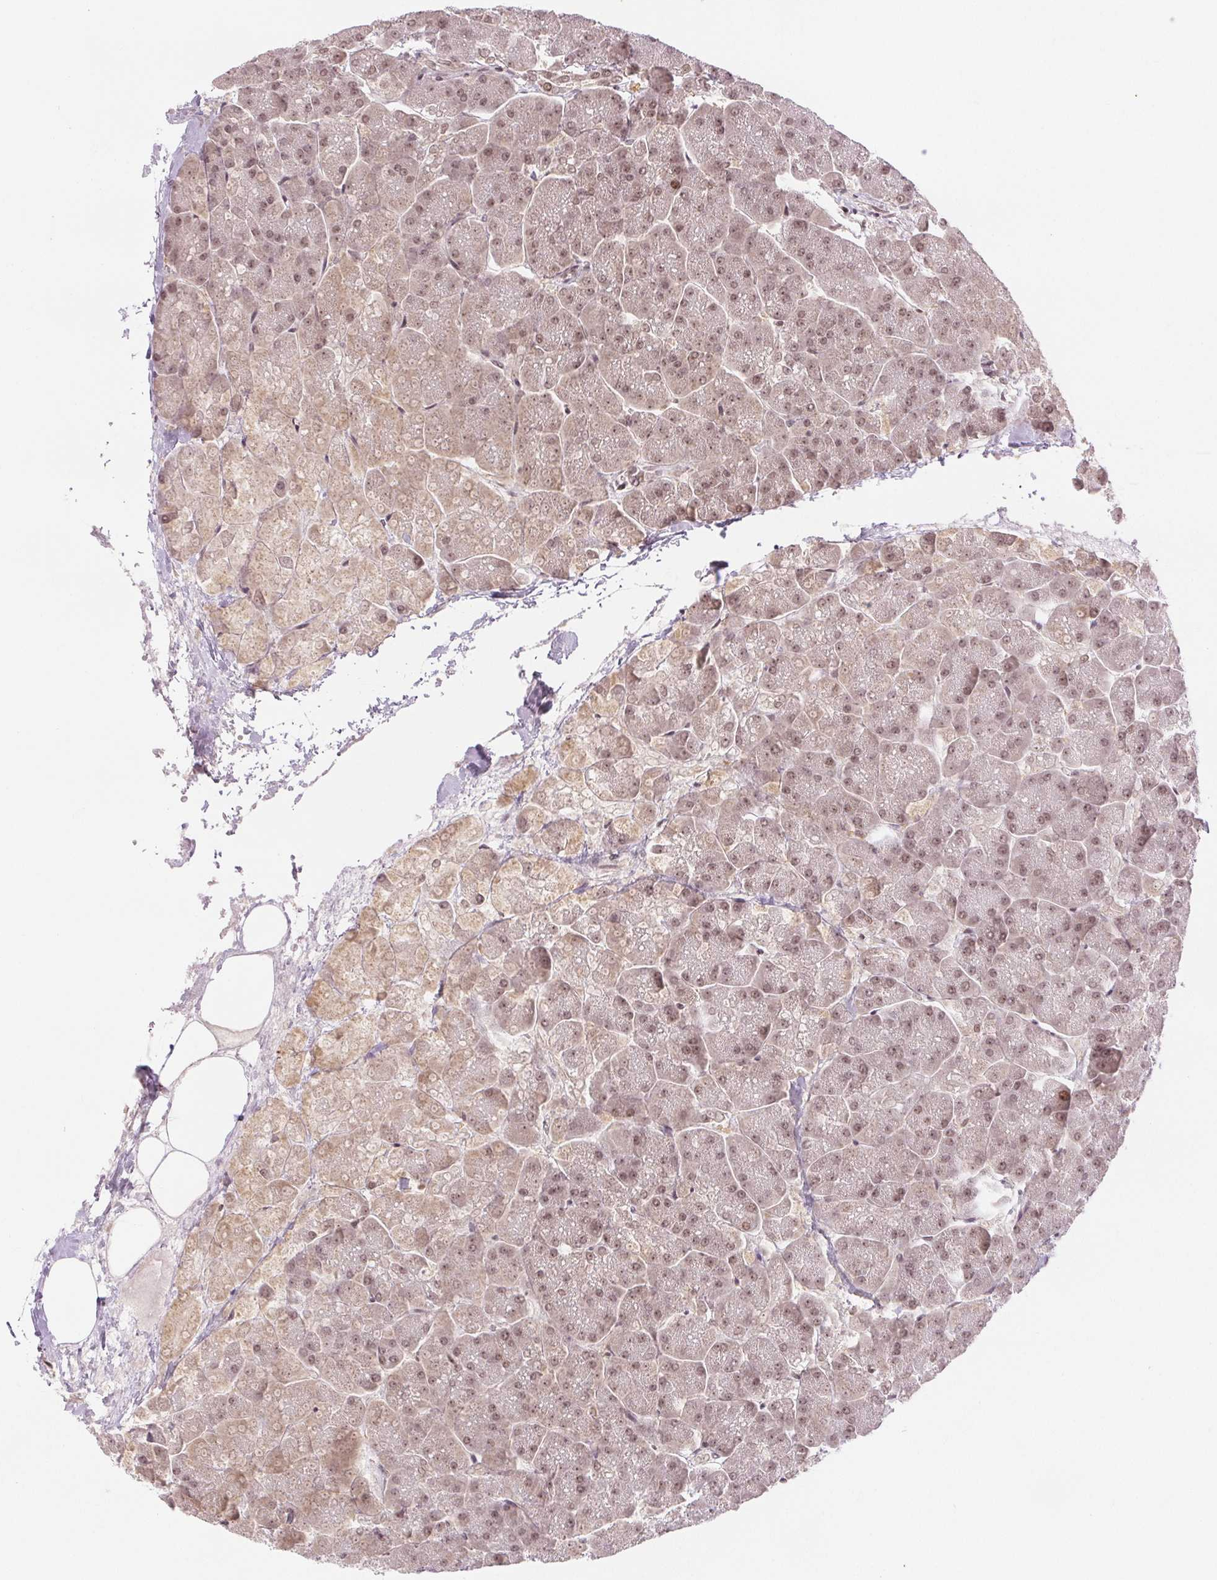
{"staining": {"intensity": "weak", "quantity": ">75%", "location": "nuclear"}, "tissue": "pancreas", "cell_type": "Exocrine glandular cells", "image_type": "normal", "snomed": [{"axis": "morphology", "description": "Normal tissue, NOS"}, {"axis": "topography", "description": "Pancreas"}, {"axis": "topography", "description": "Peripheral nerve tissue"}], "caption": "The micrograph exhibits staining of unremarkable pancreas, revealing weak nuclear protein expression (brown color) within exocrine glandular cells.", "gene": "DEK", "patient": {"sex": "male", "age": 54}}